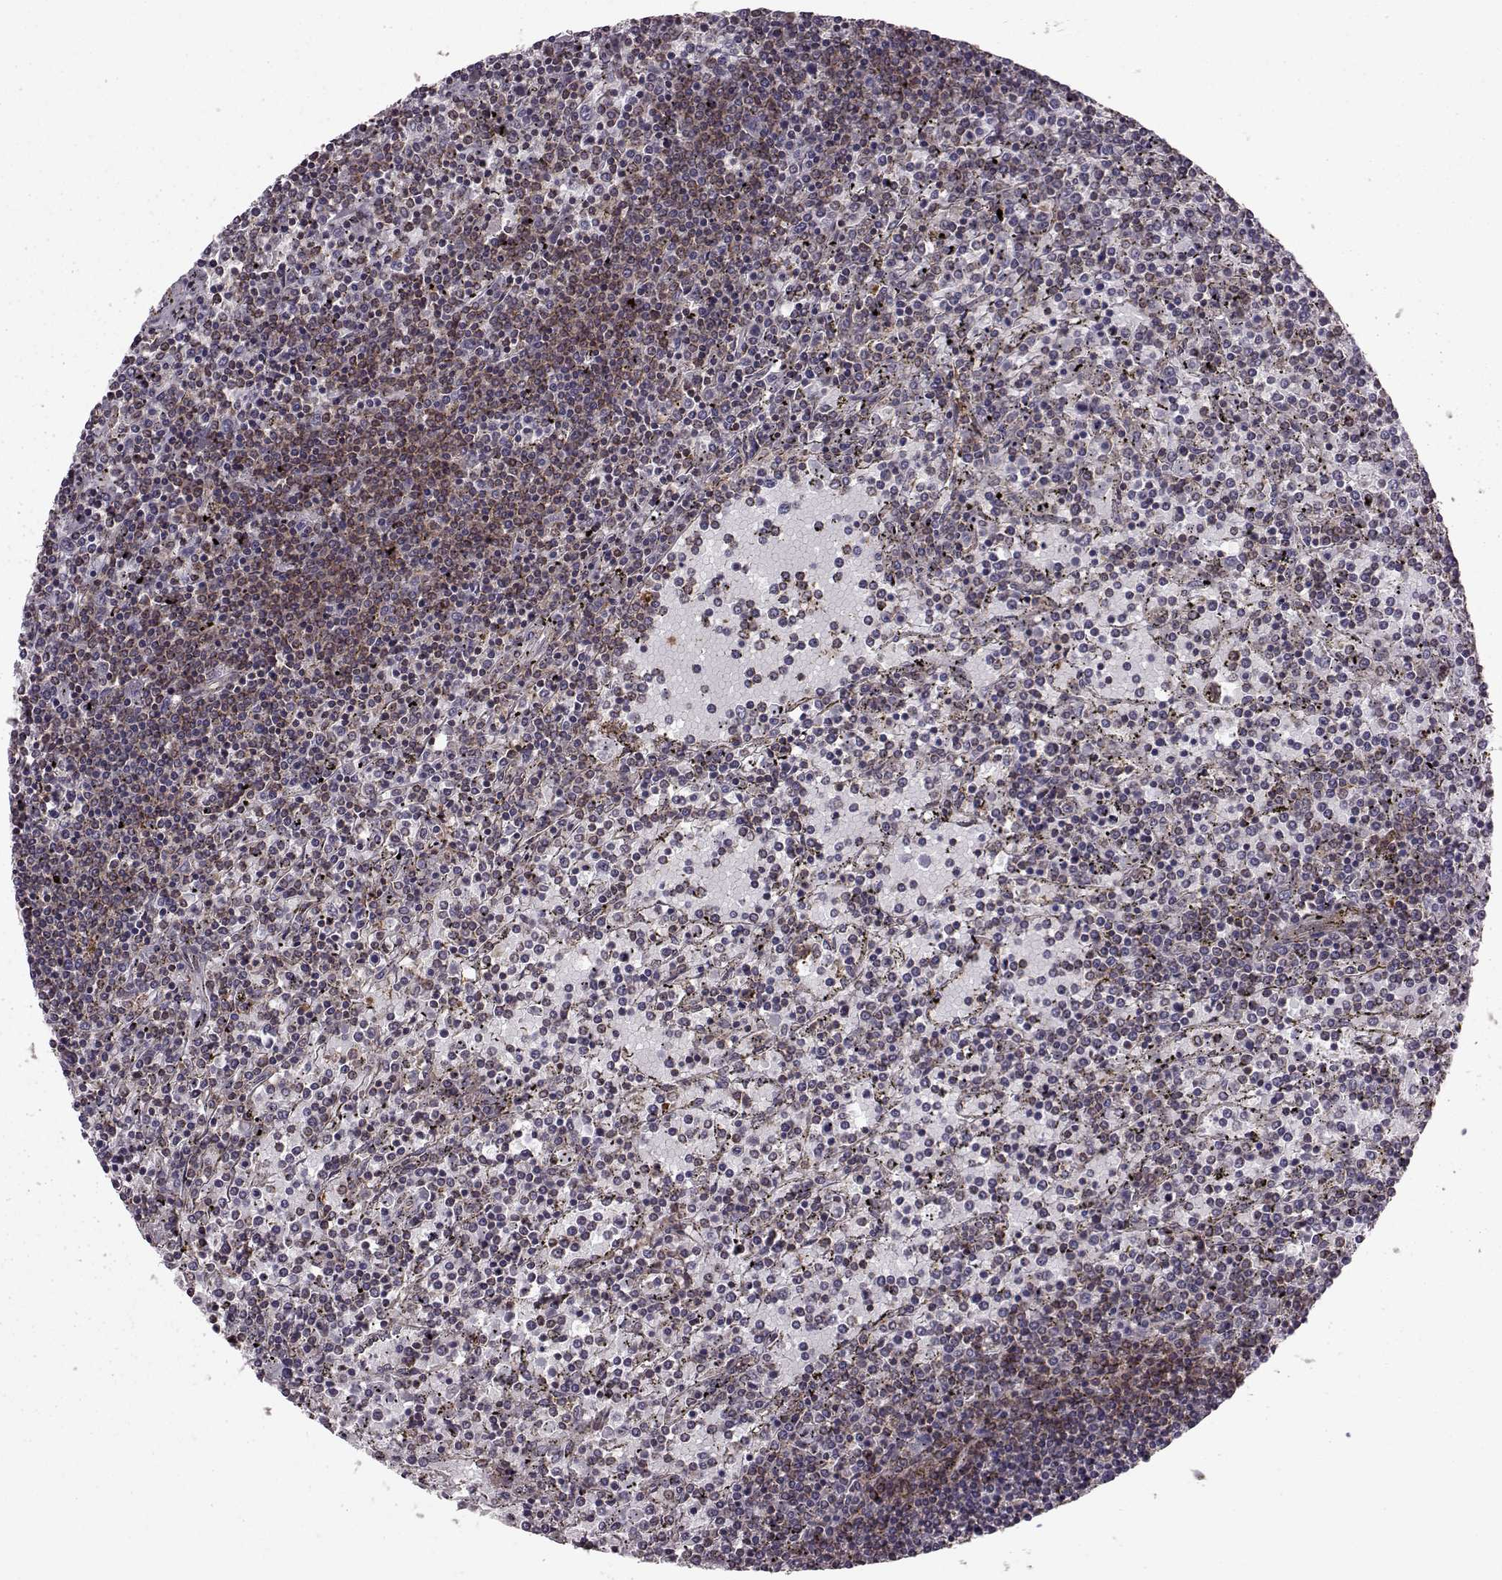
{"staining": {"intensity": "negative", "quantity": "none", "location": "none"}, "tissue": "lymphoma", "cell_type": "Tumor cells", "image_type": "cancer", "snomed": [{"axis": "morphology", "description": "Malignant lymphoma, non-Hodgkin's type, Low grade"}, {"axis": "topography", "description": "Spleen"}], "caption": "This is an immunohistochemistry (IHC) histopathology image of low-grade malignant lymphoma, non-Hodgkin's type. There is no staining in tumor cells.", "gene": "FNIP2", "patient": {"sex": "female", "age": 77}}